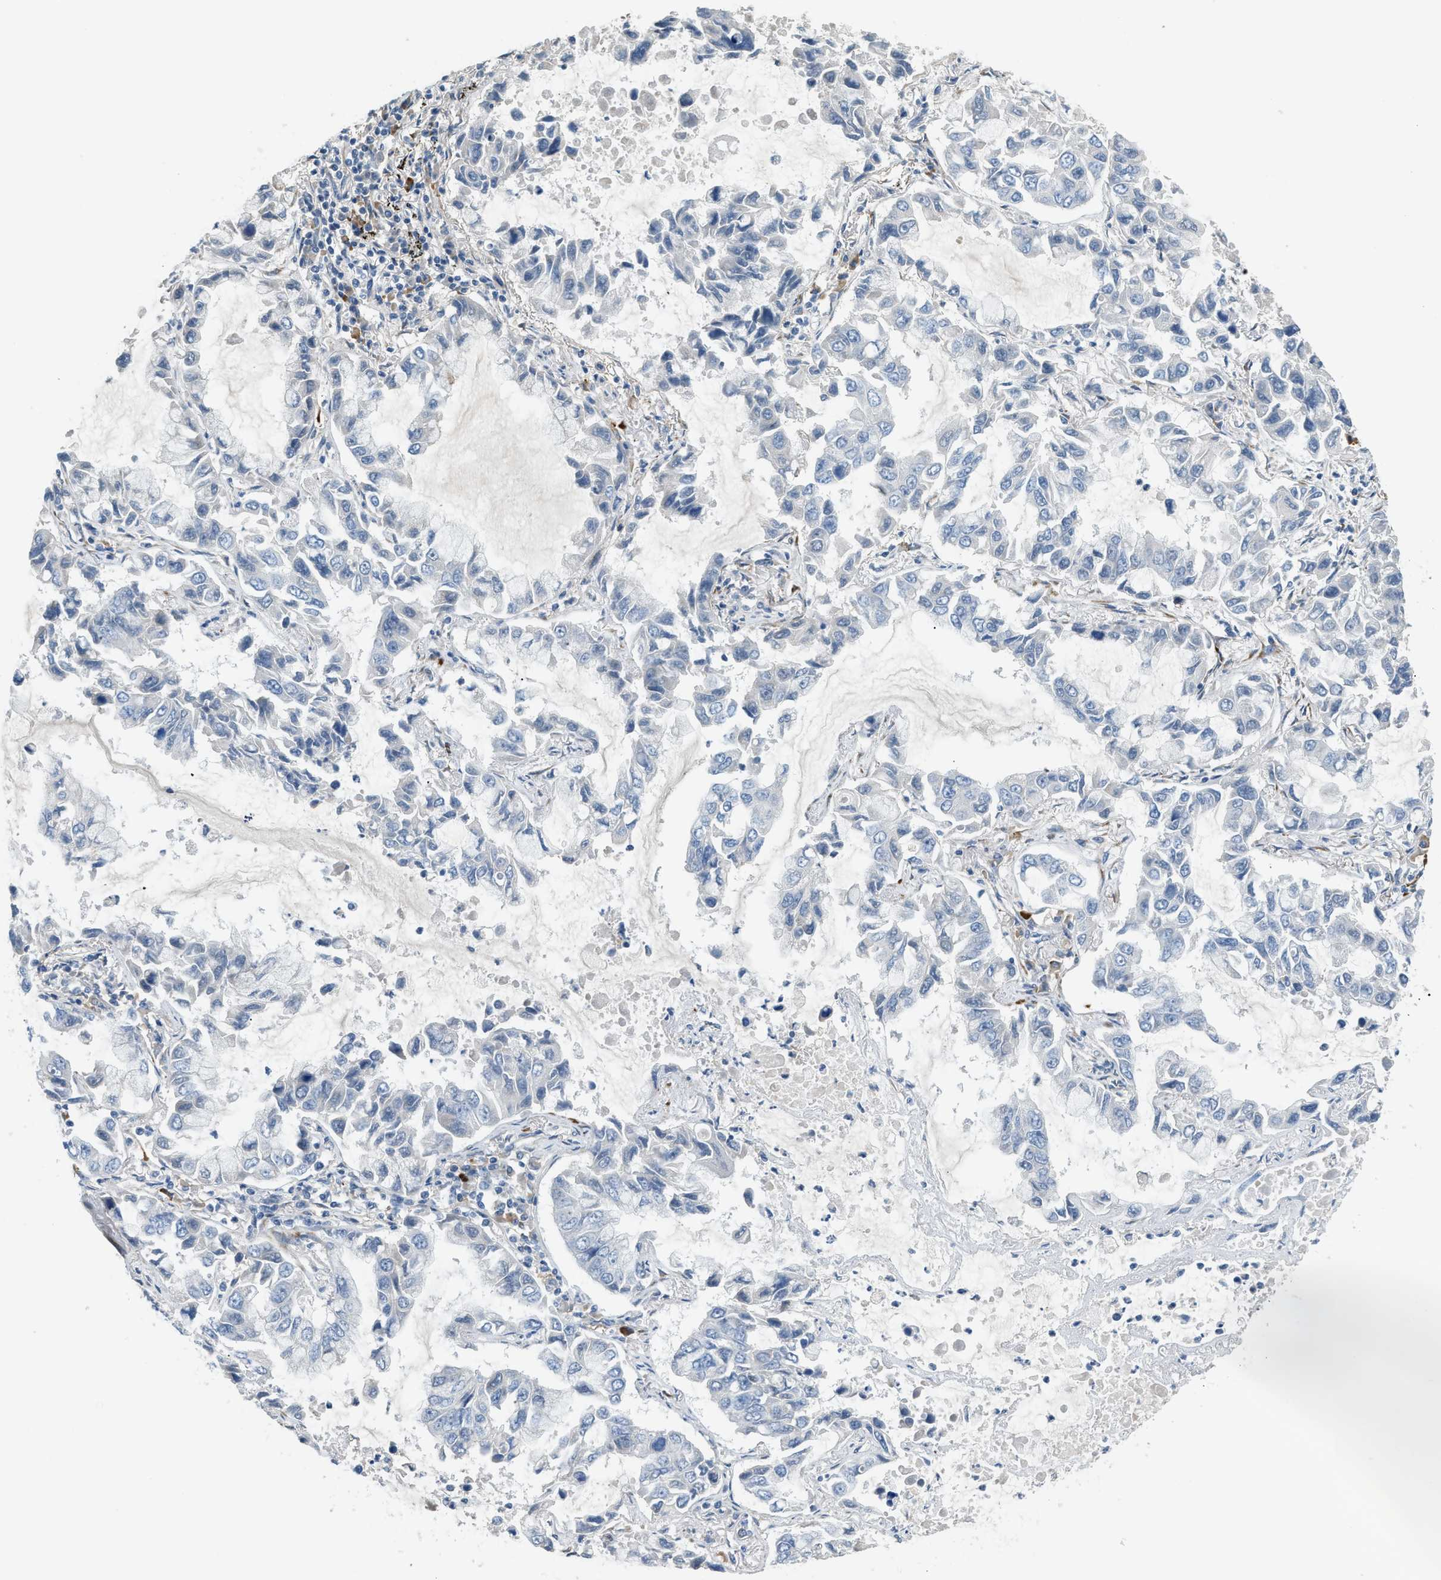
{"staining": {"intensity": "negative", "quantity": "none", "location": "none"}, "tissue": "lung cancer", "cell_type": "Tumor cells", "image_type": "cancer", "snomed": [{"axis": "morphology", "description": "Adenocarcinoma, NOS"}, {"axis": "topography", "description": "Lung"}], "caption": "Human lung cancer (adenocarcinoma) stained for a protein using immunohistochemistry displays no expression in tumor cells.", "gene": "TMEM154", "patient": {"sex": "male", "age": 64}}